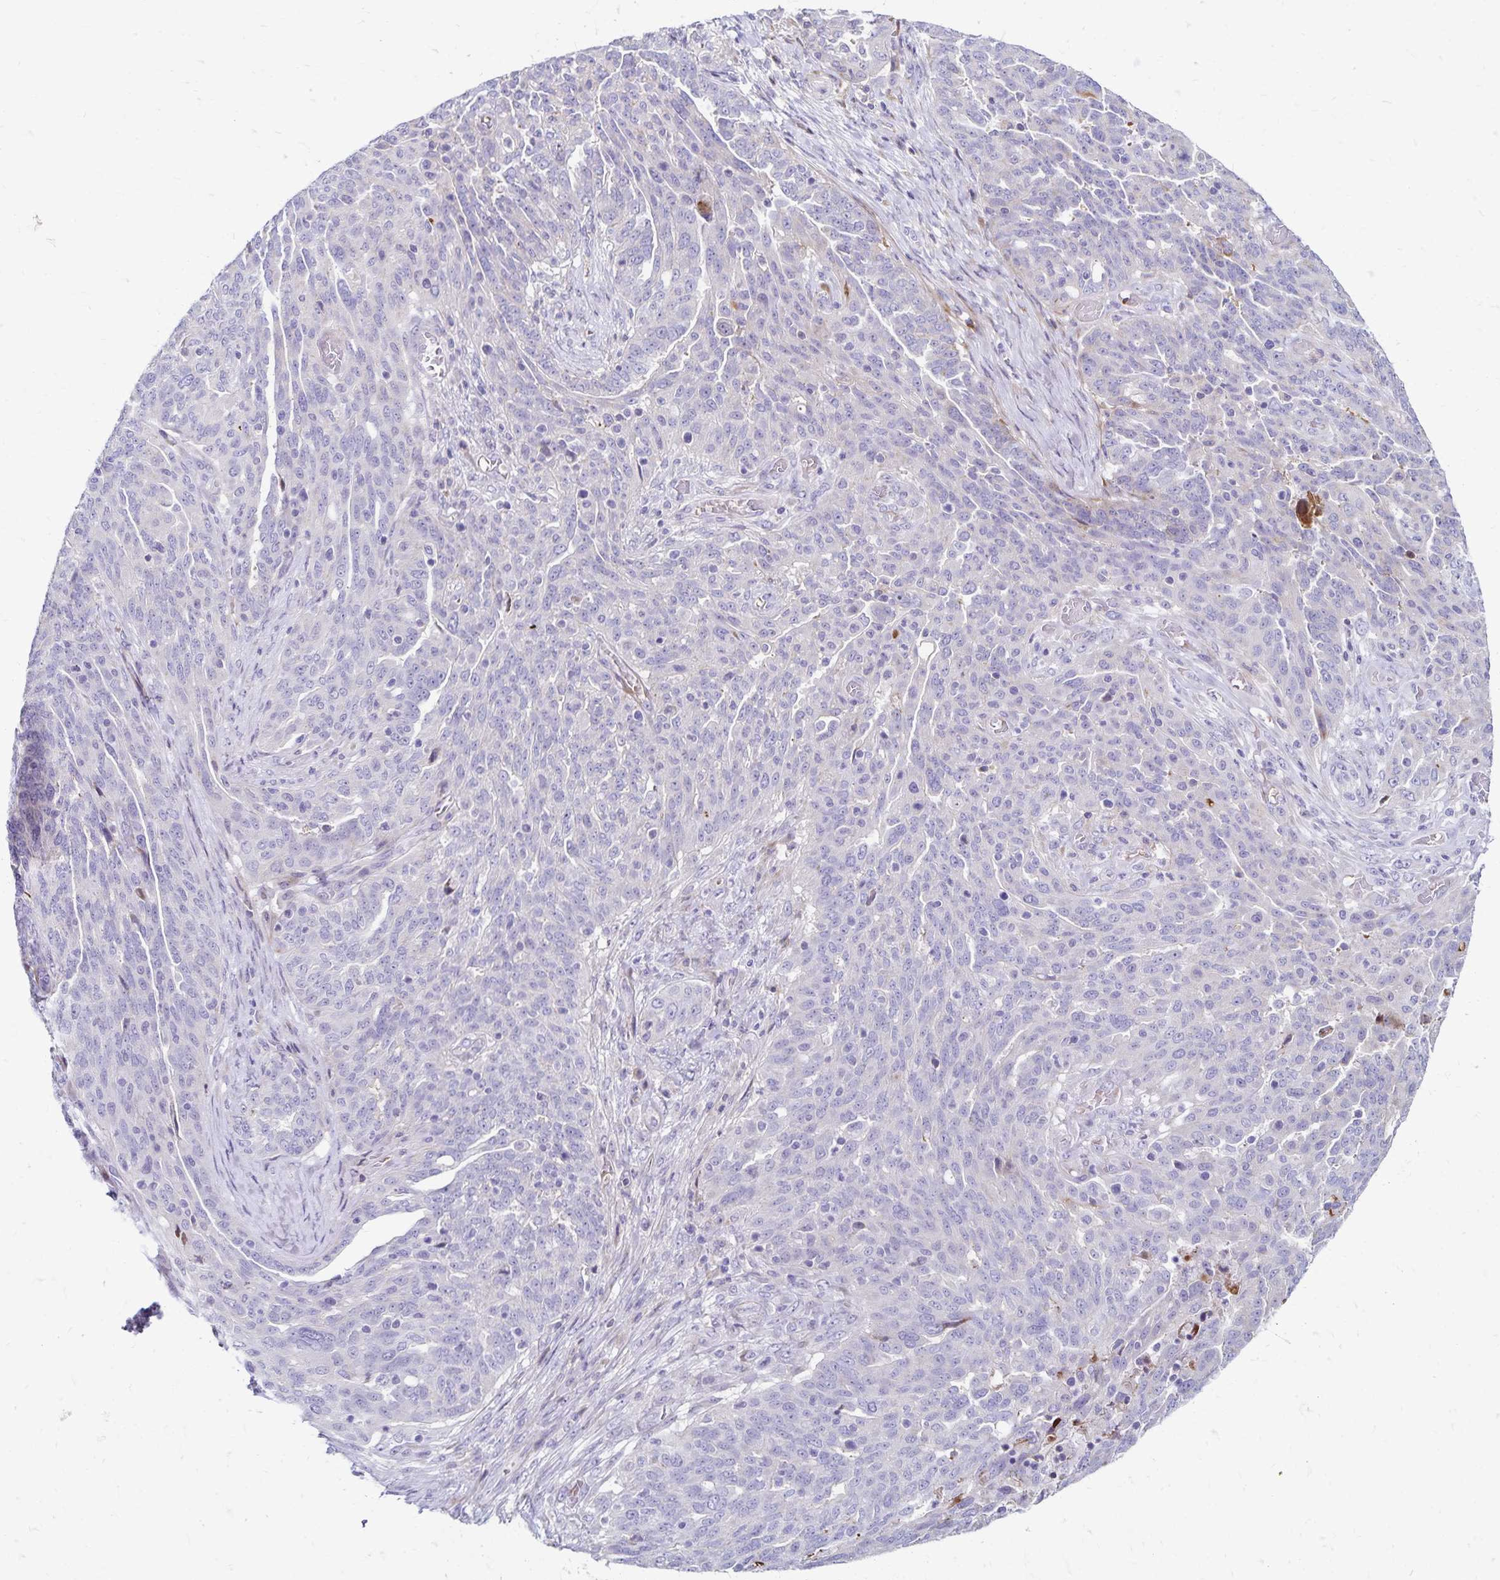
{"staining": {"intensity": "negative", "quantity": "none", "location": "none"}, "tissue": "ovarian cancer", "cell_type": "Tumor cells", "image_type": "cancer", "snomed": [{"axis": "morphology", "description": "Cystadenocarcinoma, serous, NOS"}, {"axis": "topography", "description": "Ovary"}], "caption": "Histopathology image shows no protein expression in tumor cells of serous cystadenocarcinoma (ovarian) tissue.", "gene": "NECAP1", "patient": {"sex": "female", "age": 67}}